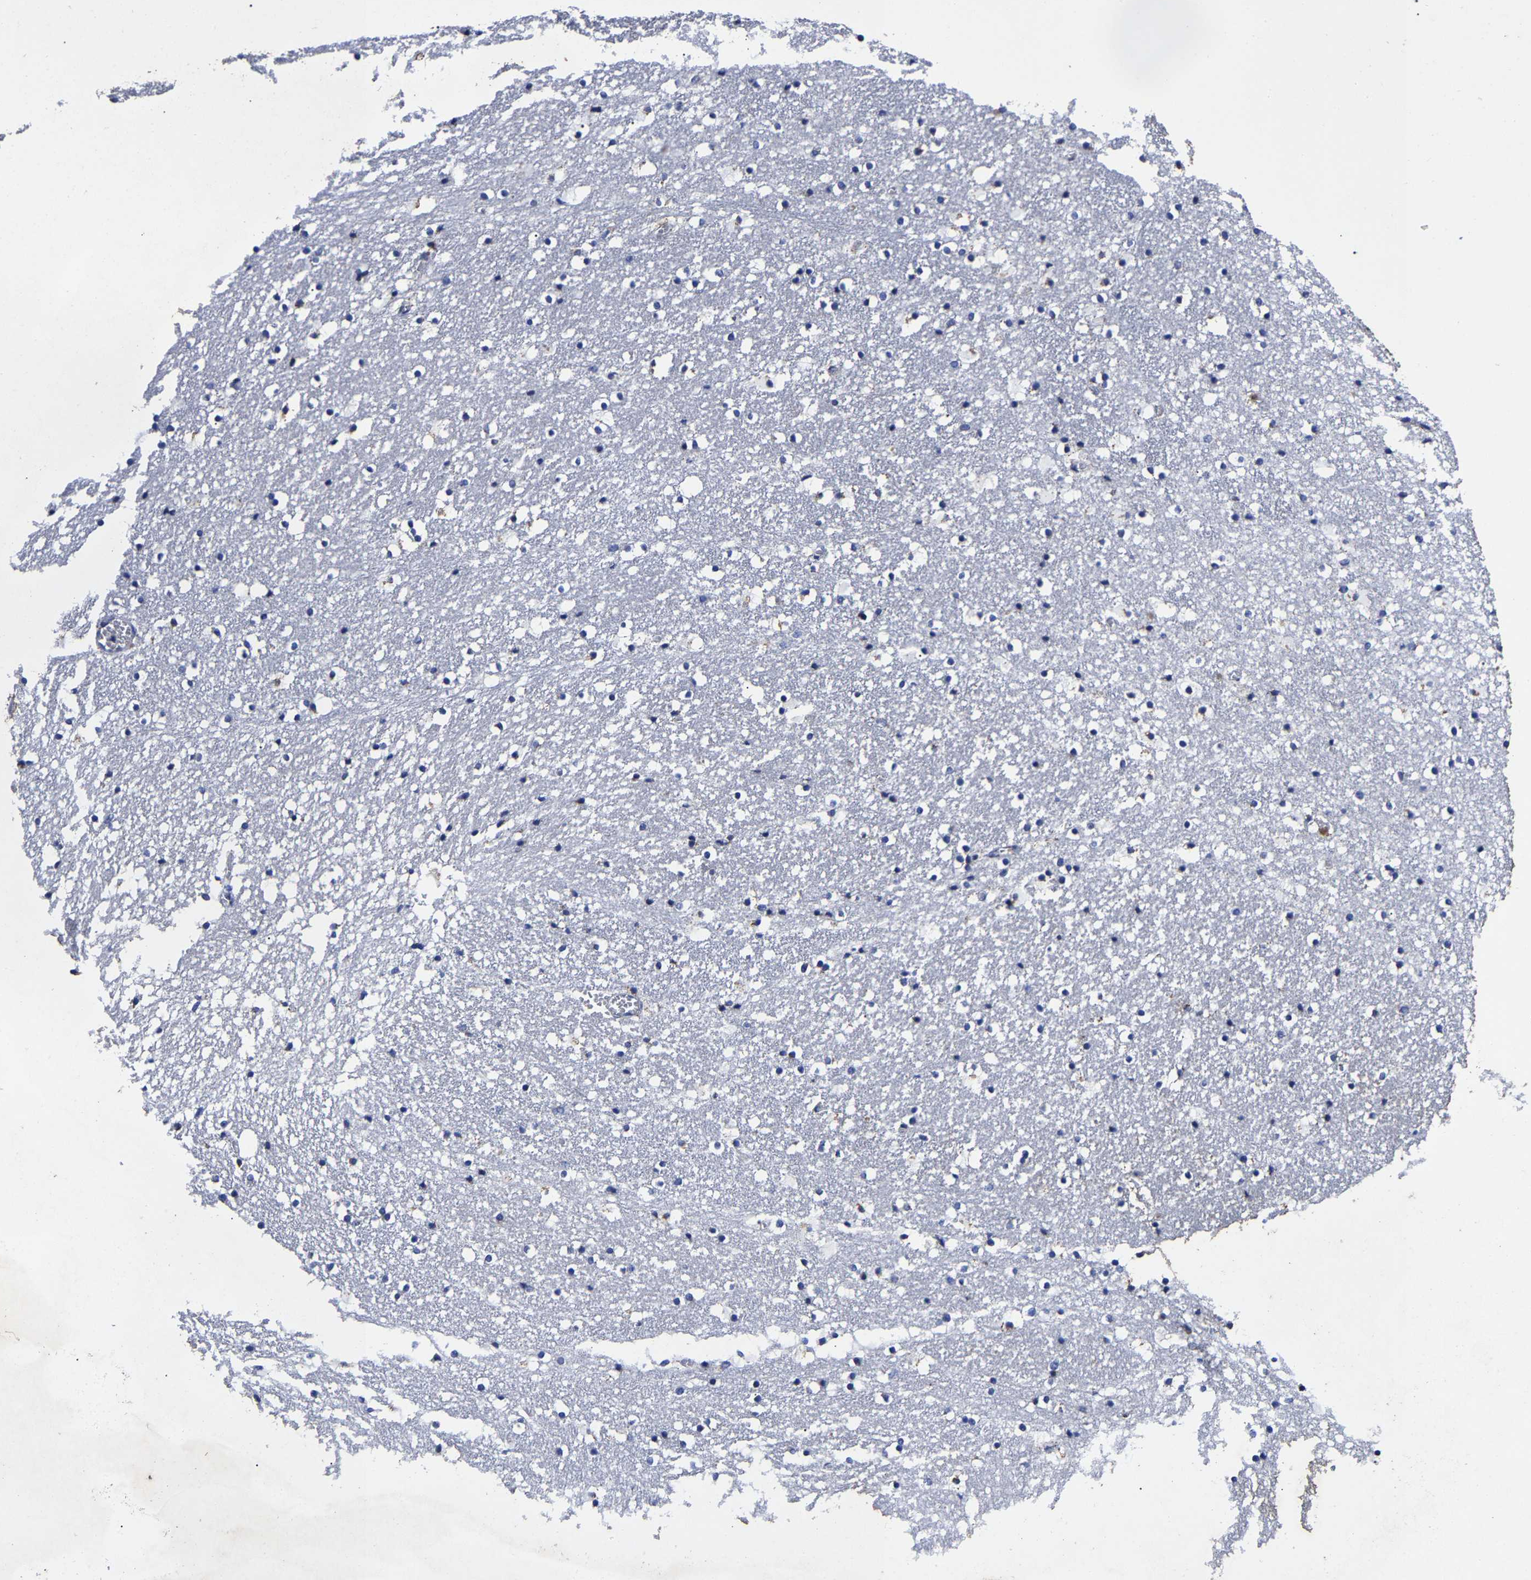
{"staining": {"intensity": "negative", "quantity": "none", "location": "none"}, "tissue": "caudate", "cell_type": "Glial cells", "image_type": "normal", "snomed": [{"axis": "morphology", "description": "Normal tissue, NOS"}, {"axis": "topography", "description": "Lateral ventricle wall"}], "caption": "There is no significant staining in glial cells of caudate.", "gene": "AASS", "patient": {"sex": "male", "age": 45}}